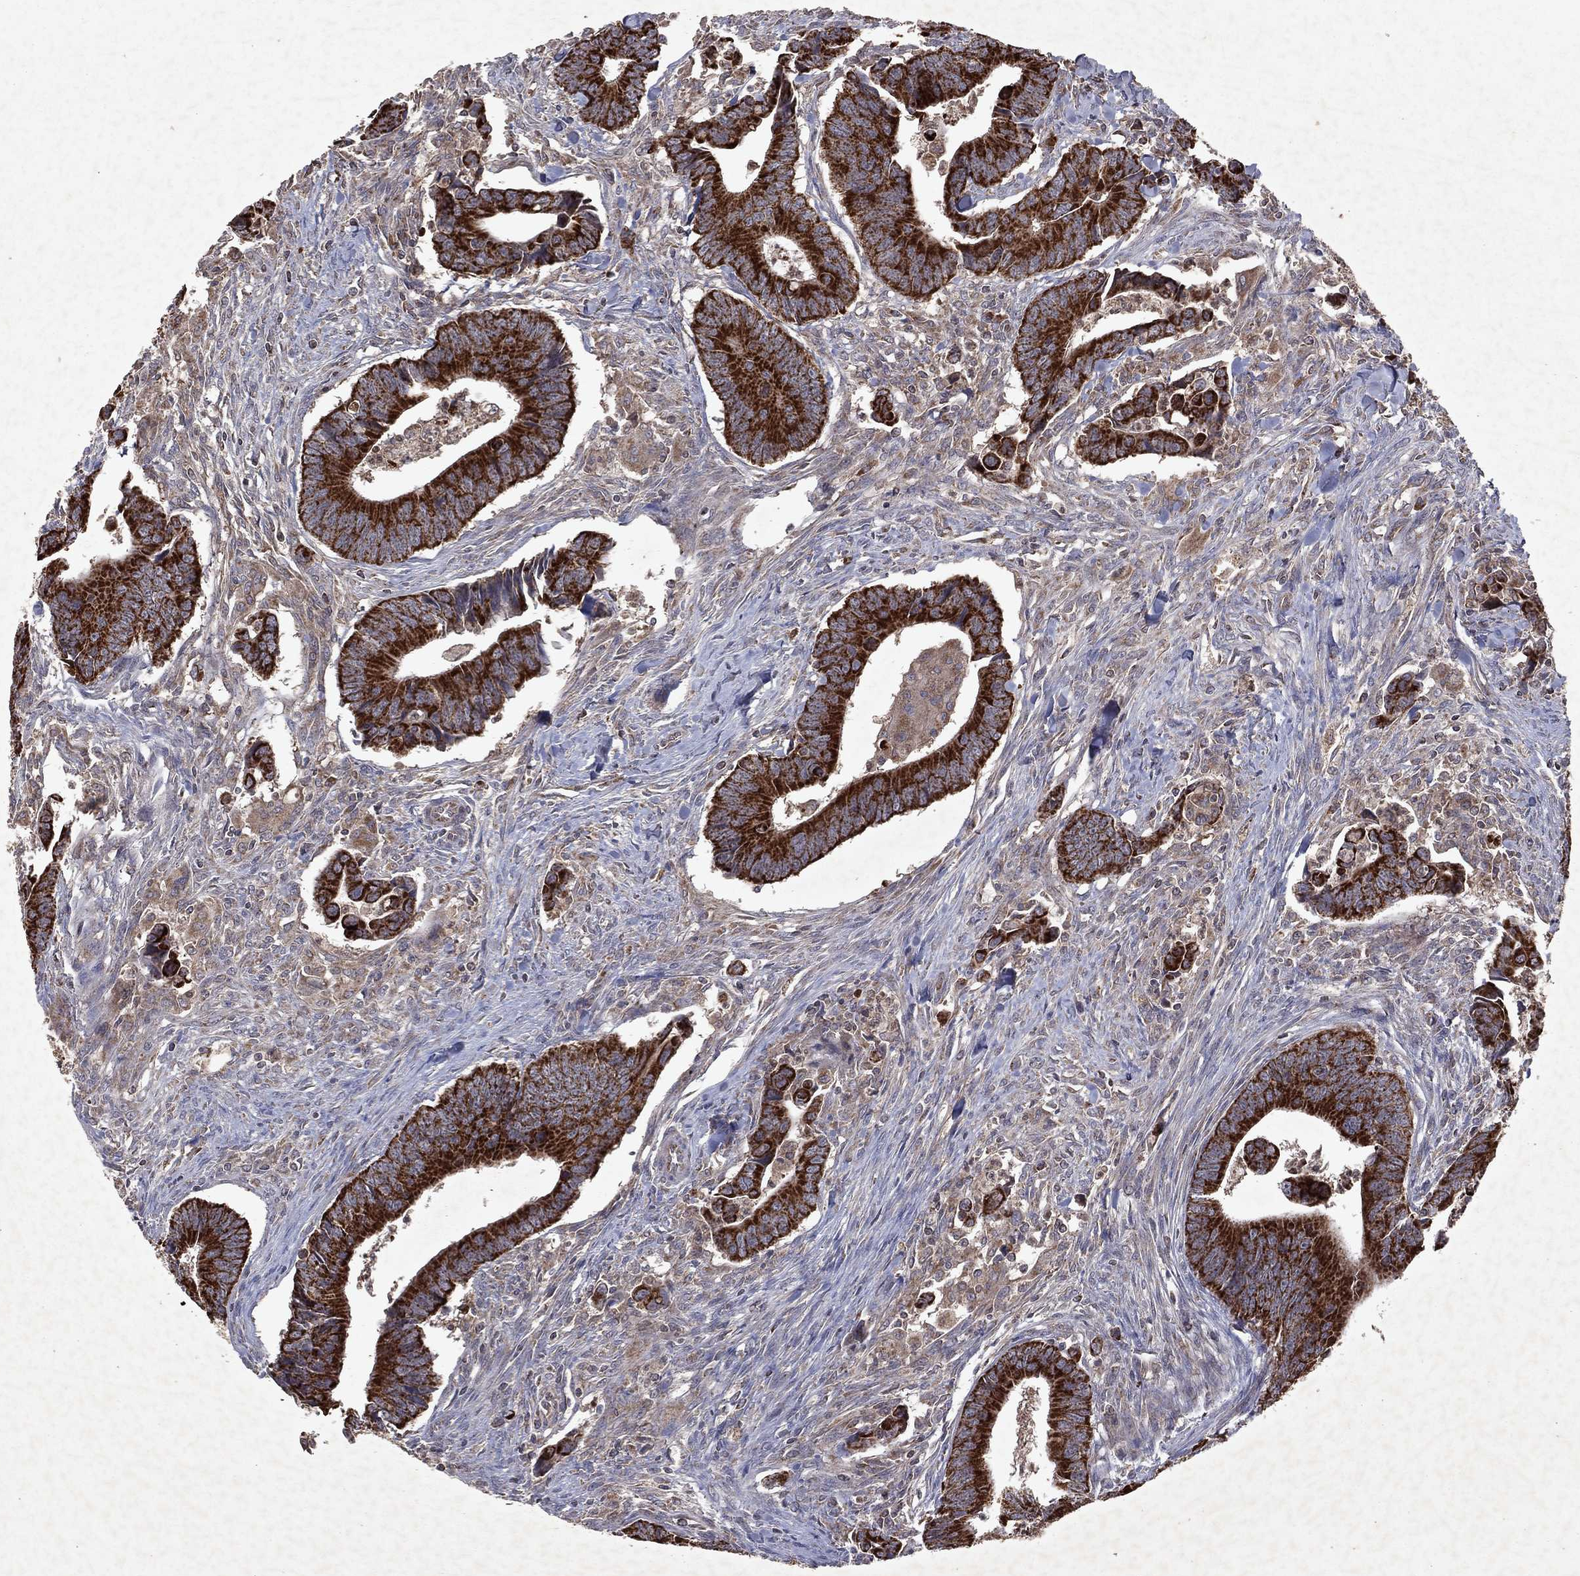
{"staining": {"intensity": "strong", "quantity": ">75%", "location": "cytoplasmic/membranous"}, "tissue": "colorectal cancer", "cell_type": "Tumor cells", "image_type": "cancer", "snomed": [{"axis": "morphology", "description": "Adenocarcinoma, NOS"}, {"axis": "topography", "description": "Rectum"}], "caption": "Strong cytoplasmic/membranous expression for a protein is present in approximately >75% of tumor cells of colorectal cancer (adenocarcinoma) using immunohistochemistry.", "gene": "PYROXD2", "patient": {"sex": "male", "age": 67}}